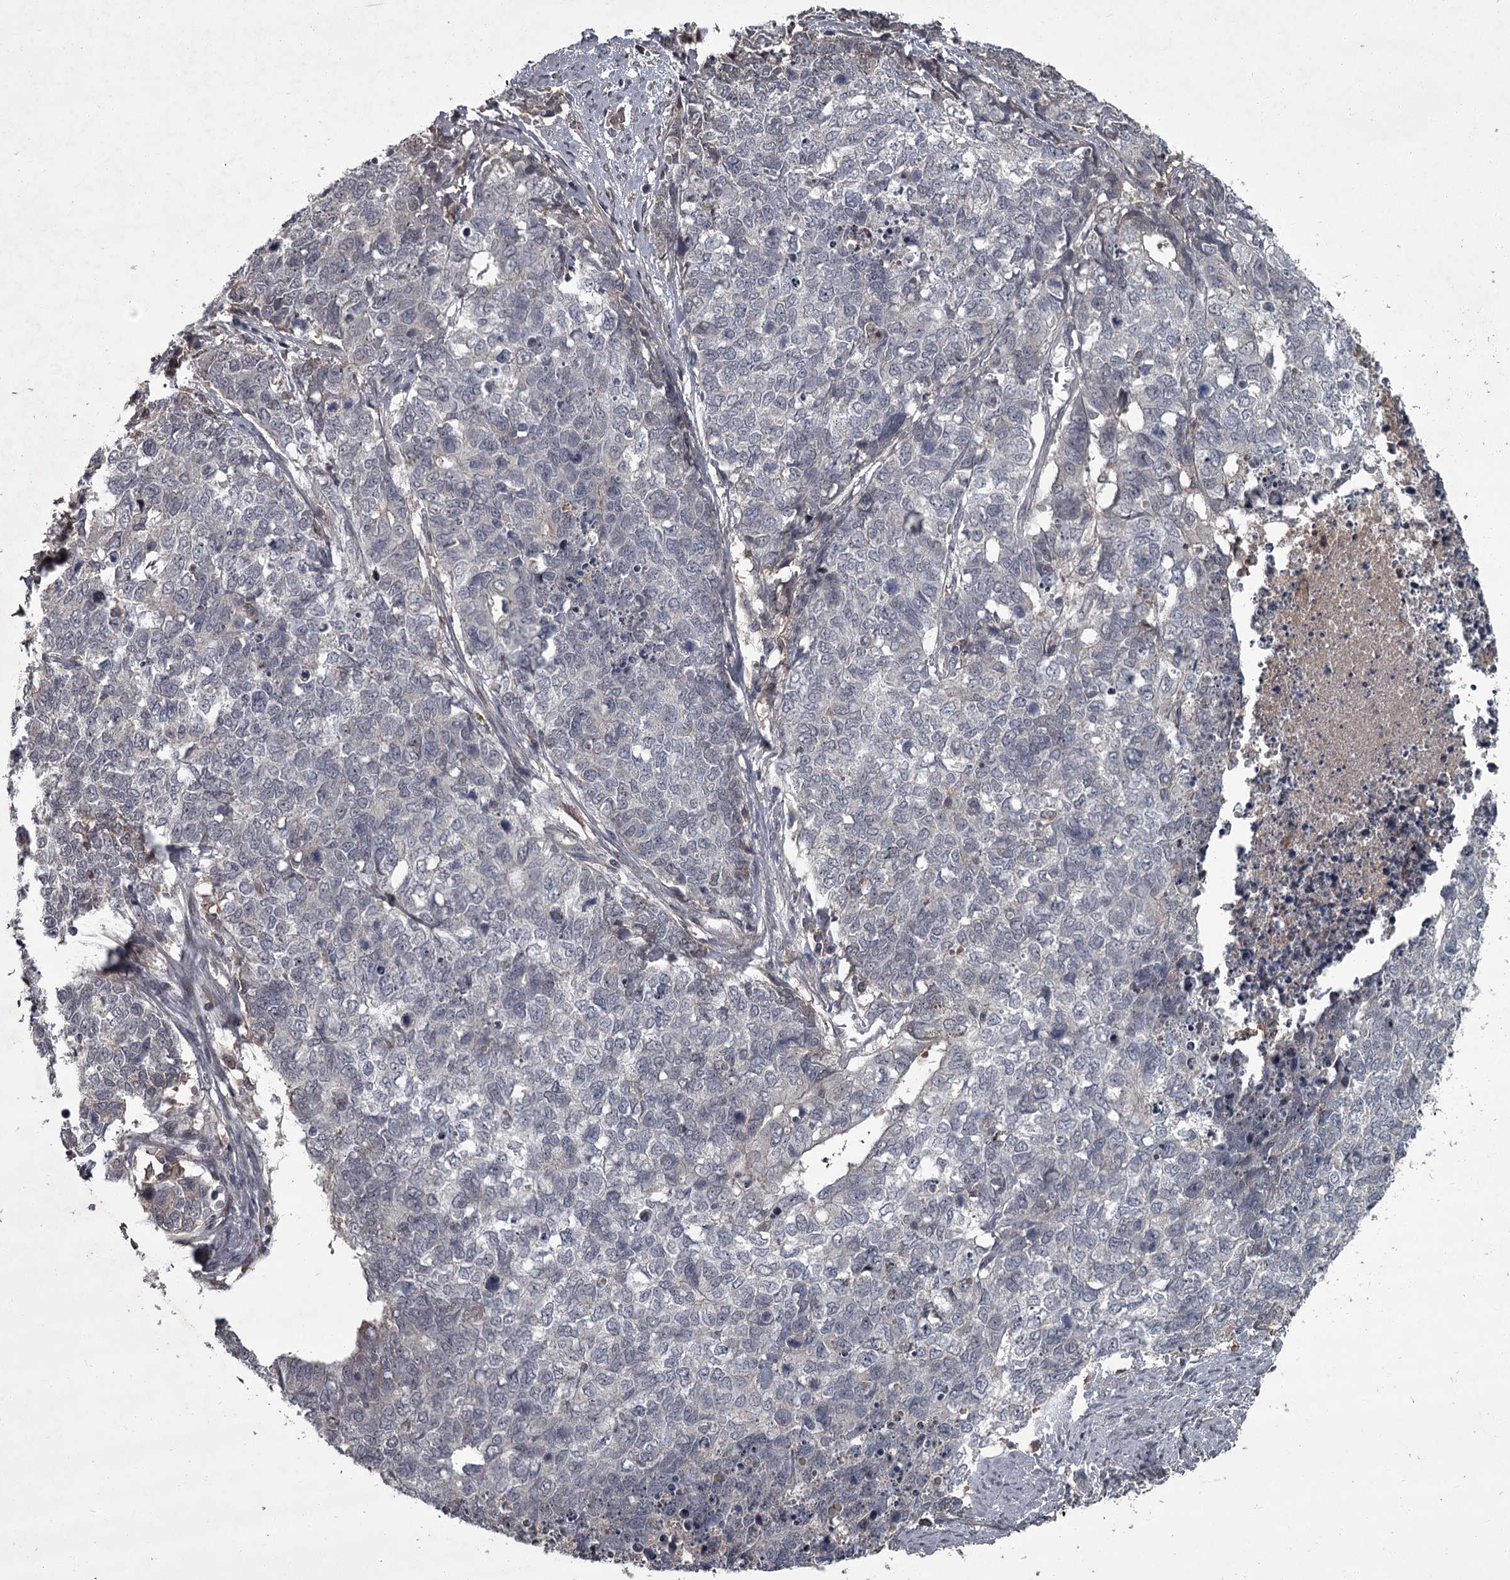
{"staining": {"intensity": "negative", "quantity": "none", "location": "none"}, "tissue": "cervical cancer", "cell_type": "Tumor cells", "image_type": "cancer", "snomed": [{"axis": "morphology", "description": "Squamous cell carcinoma, NOS"}, {"axis": "topography", "description": "Cervix"}], "caption": "High power microscopy photomicrograph of an immunohistochemistry image of squamous cell carcinoma (cervical), revealing no significant staining in tumor cells.", "gene": "FLVCR2", "patient": {"sex": "female", "age": 63}}